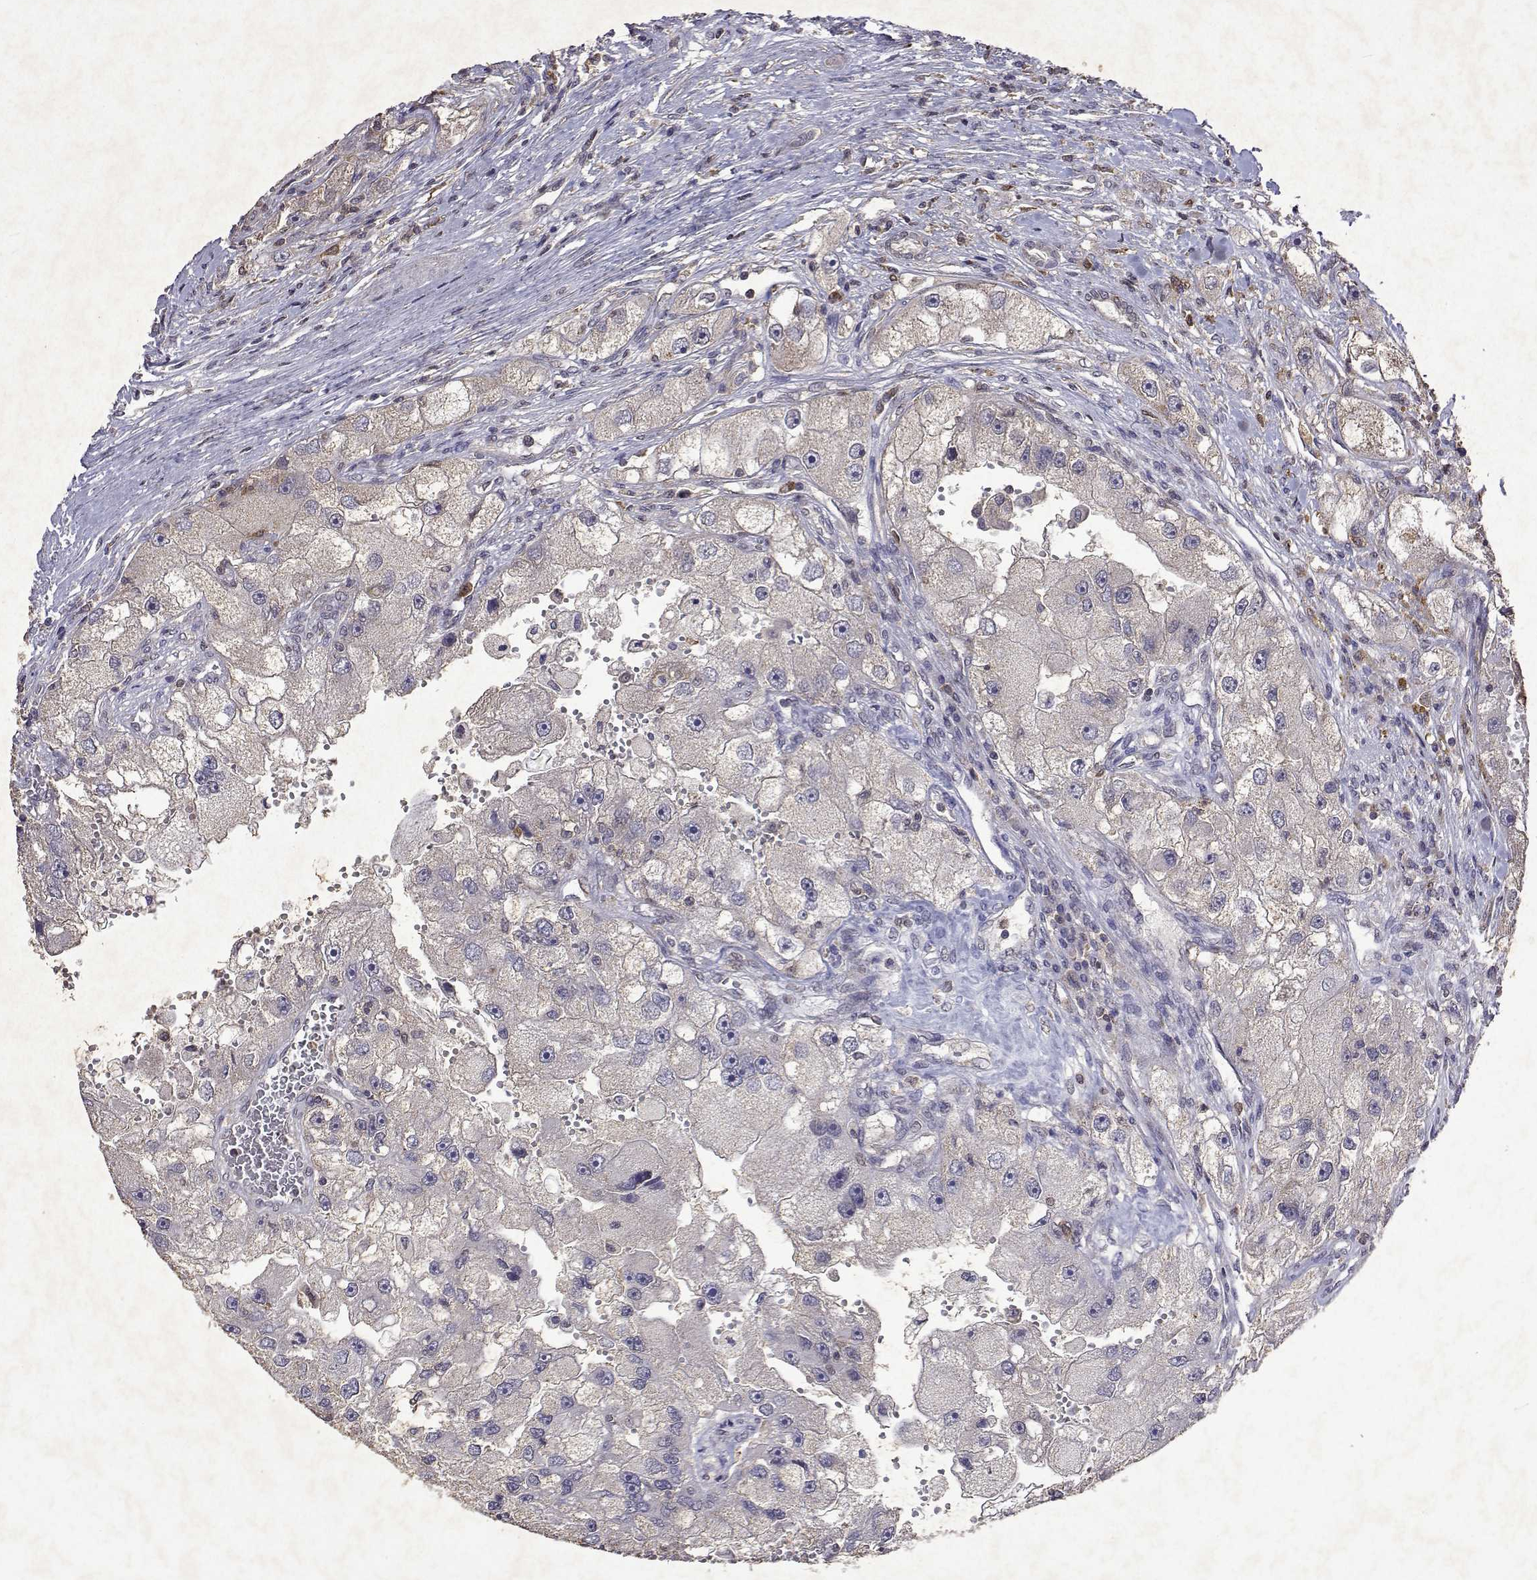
{"staining": {"intensity": "negative", "quantity": "none", "location": "none"}, "tissue": "renal cancer", "cell_type": "Tumor cells", "image_type": "cancer", "snomed": [{"axis": "morphology", "description": "Adenocarcinoma, NOS"}, {"axis": "topography", "description": "Kidney"}], "caption": "This micrograph is of adenocarcinoma (renal) stained with immunohistochemistry (IHC) to label a protein in brown with the nuclei are counter-stained blue. There is no positivity in tumor cells.", "gene": "APAF1", "patient": {"sex": "male", "age": 63}}